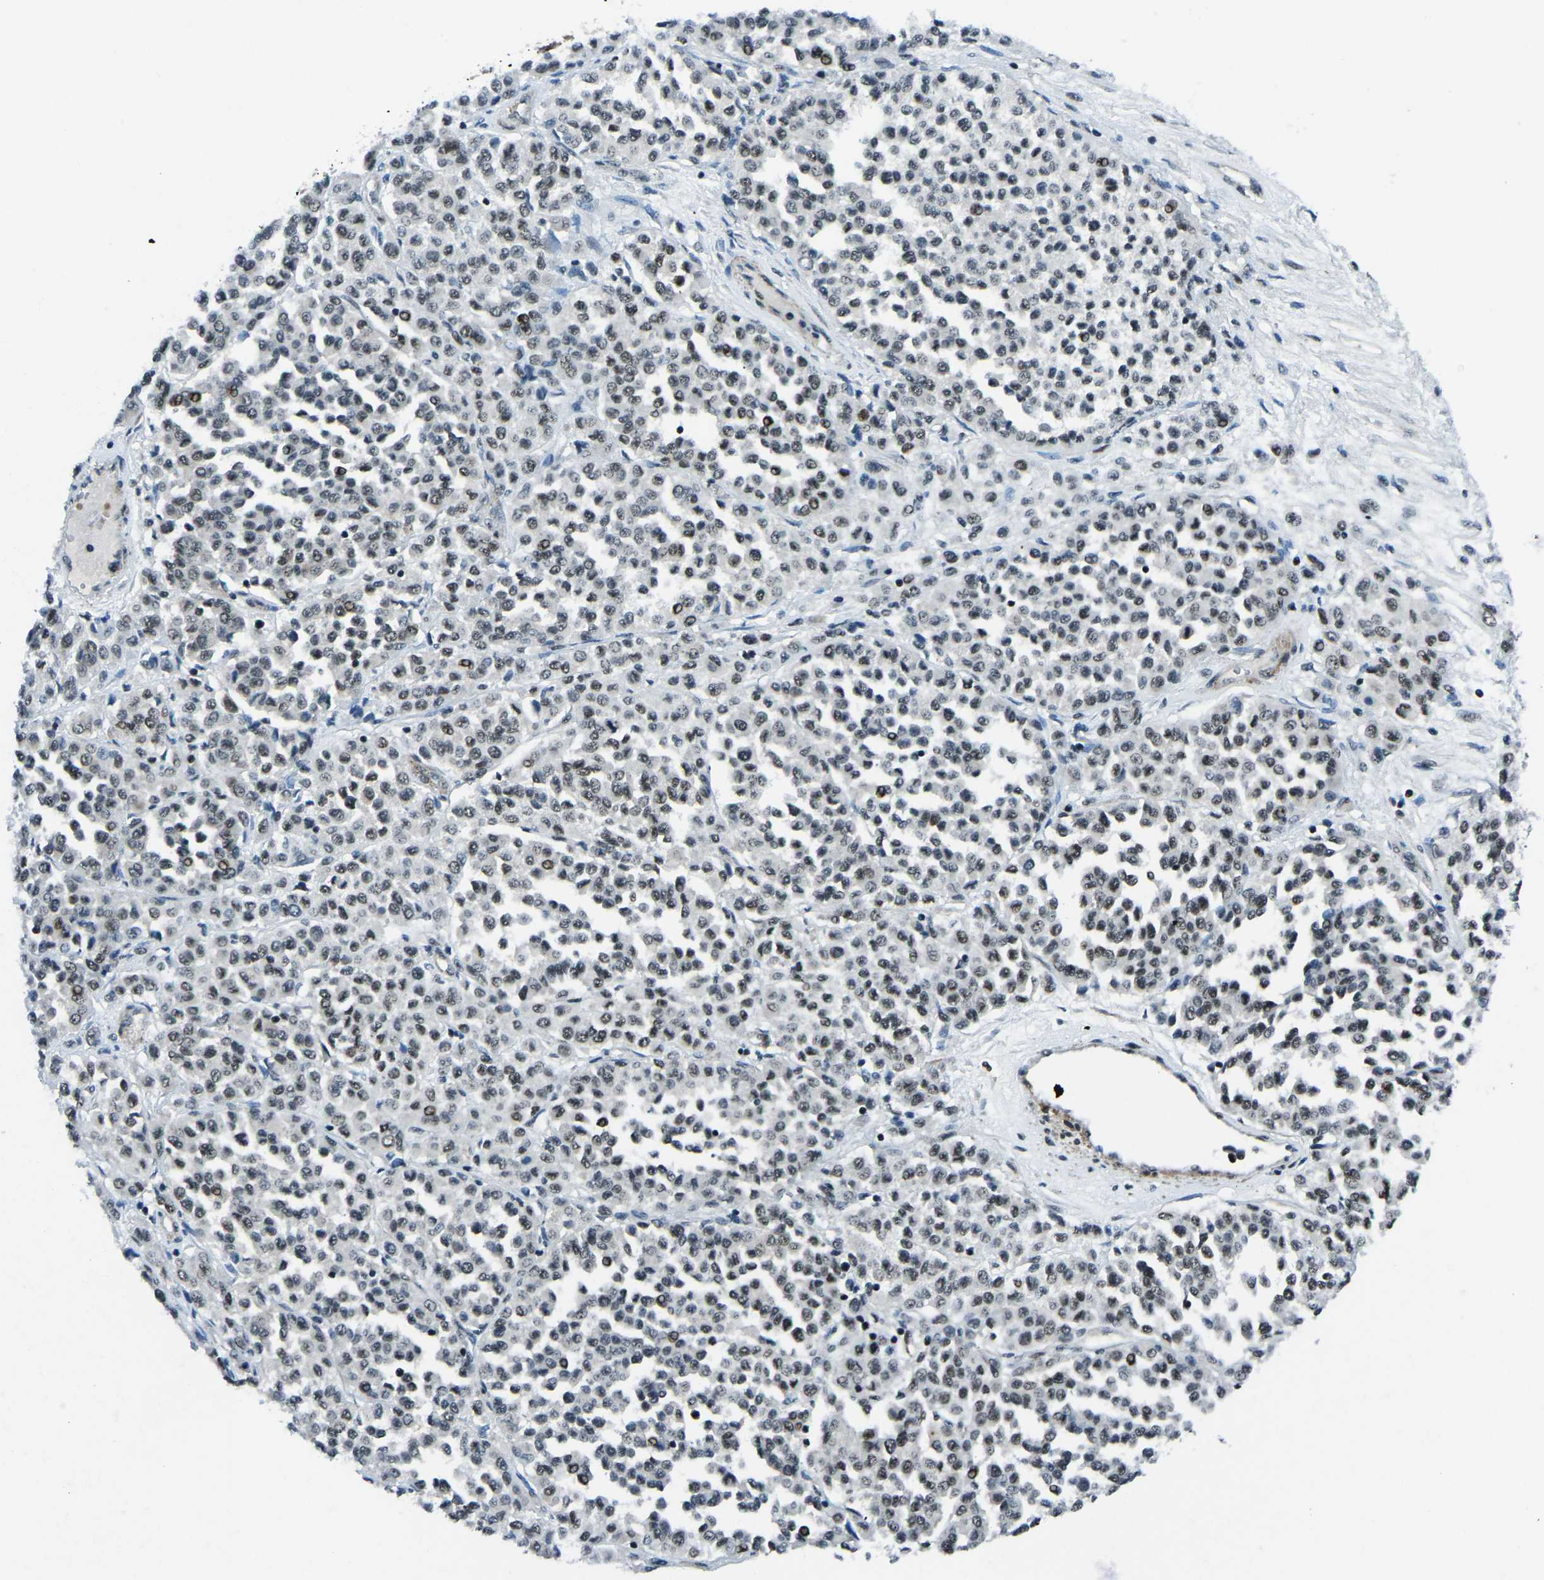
{"staining": {"intensity": "weak", "quantity": "25%-75%", "location": "nuclear"}, "tissue": "melanoma", "cell_type": "Tumor cells", "image_type": "cancer", "snomed": [{"axis": "morphology", "description": "Malignant melanoma, Metastatic site"}, {"axis": "topography", "description": "Pancreas"}], "caption": "IHC micrograph of neoplastic tissue: melanoma stained using immunohistochemistry (IHC) demonstrates low levels of weak protein expression localized specifically in the nuclear of tumor cells, appearing as a nuclear brown color.", "gene": "PRCC", "patient": {"sex": "female", "age": 30}}